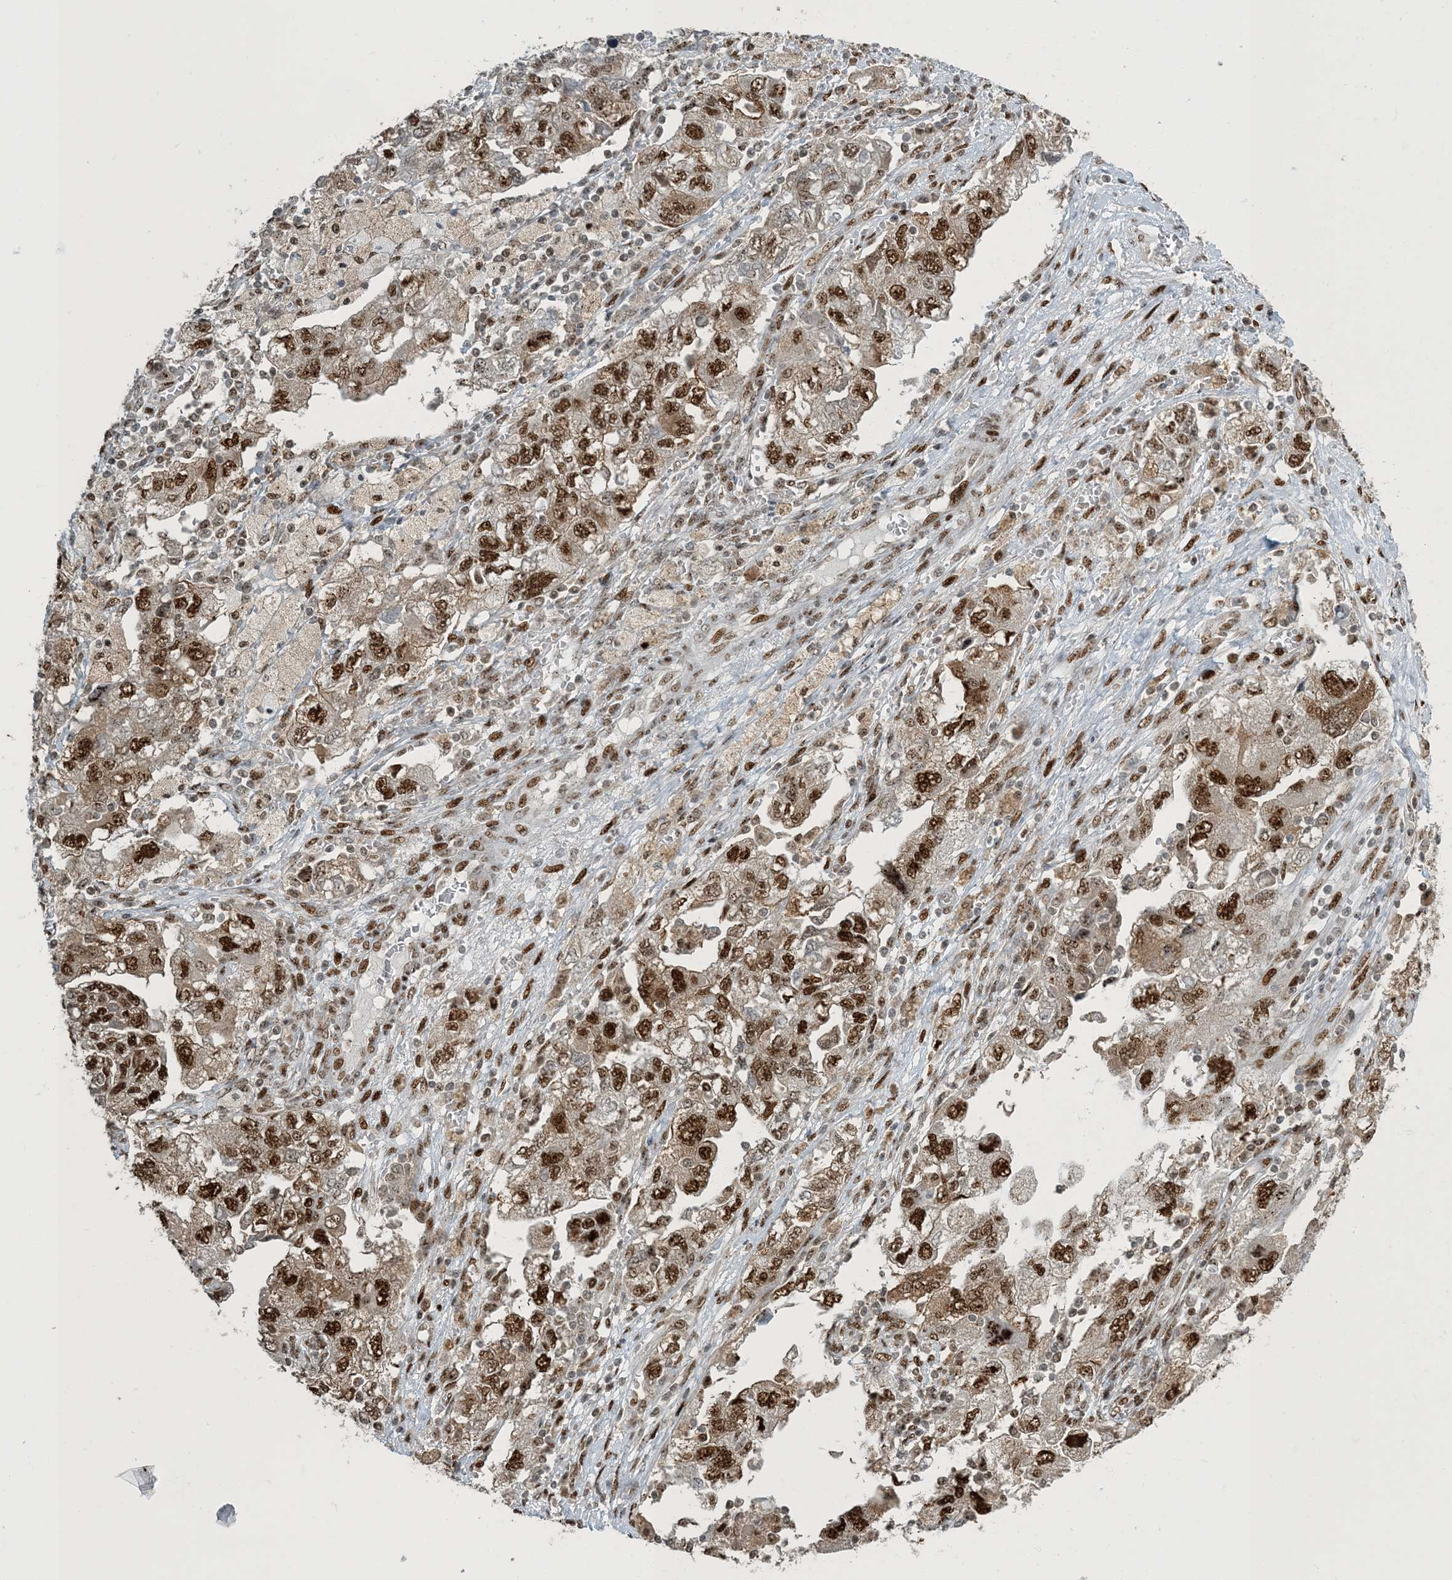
{"staining": {"intensity": "moderate", "quantity": ">75%", "location": "nuclear"}, "tissue": "ovarian cancer", "cell_type": "Tumor cells", "image_type": "cancer", "snomed": [{"axis": "morphology", "description": "Carcinoma, NOS"}, {"axis": "morphology", "description": "Cystadenocarcinoma, serous, NOS"}, {"axis": "topography", "description": "Ovary"}], "caption": "High-magnification brightfield microscopy of ovarian cancer (serous cystadenocarcinoma) stained with DAB (3,3'-diaminobenzidine) (brown) and counterstained with hematoxylin (blue). tumor cells exhibit moderate nuclear positivity is present in approximately>75% of cells. (brown staining indicates protein expression, while blue staining denotes nuclei).", "gene": "MBD1", "patient": {"sex": "female", "age": 69}}